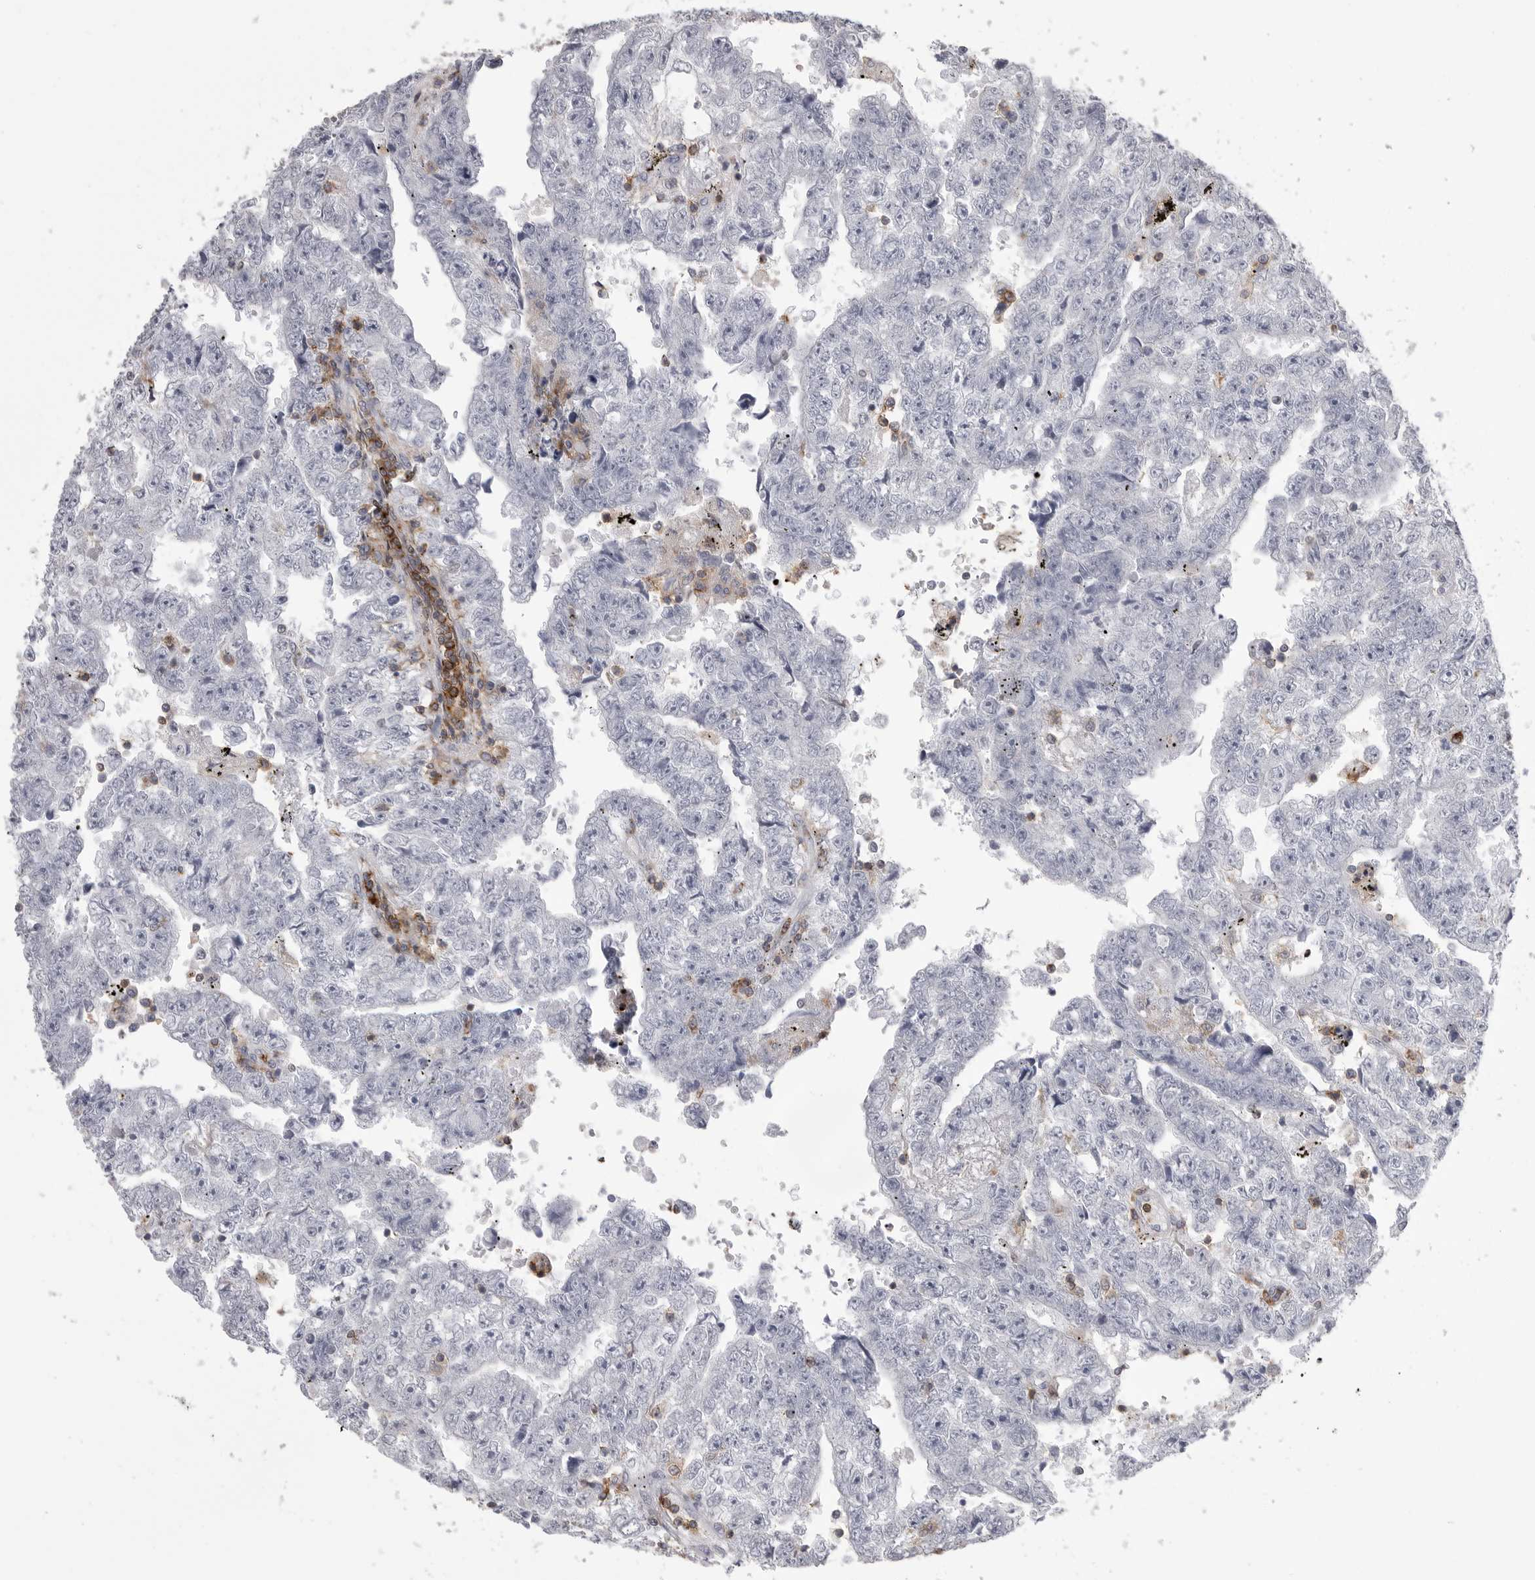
{"staining": {"intensity": "negative", "quantity": "none", "location": "none"}, "tissue": "testis cancer", "cell_type": "Tumor cells", "image_type": "cancer", "snomed": [{"axis": "morphology", "description": "Carcinoma, Embryonal, NOS"}, {"axis": "topography", "description": "Testis"}], "caption": "There is no significant expression in tumor cells of embryonal carcinoma (testis).", "gene": "ITGAL", "patient": {"sex": "male", "age": 25}}